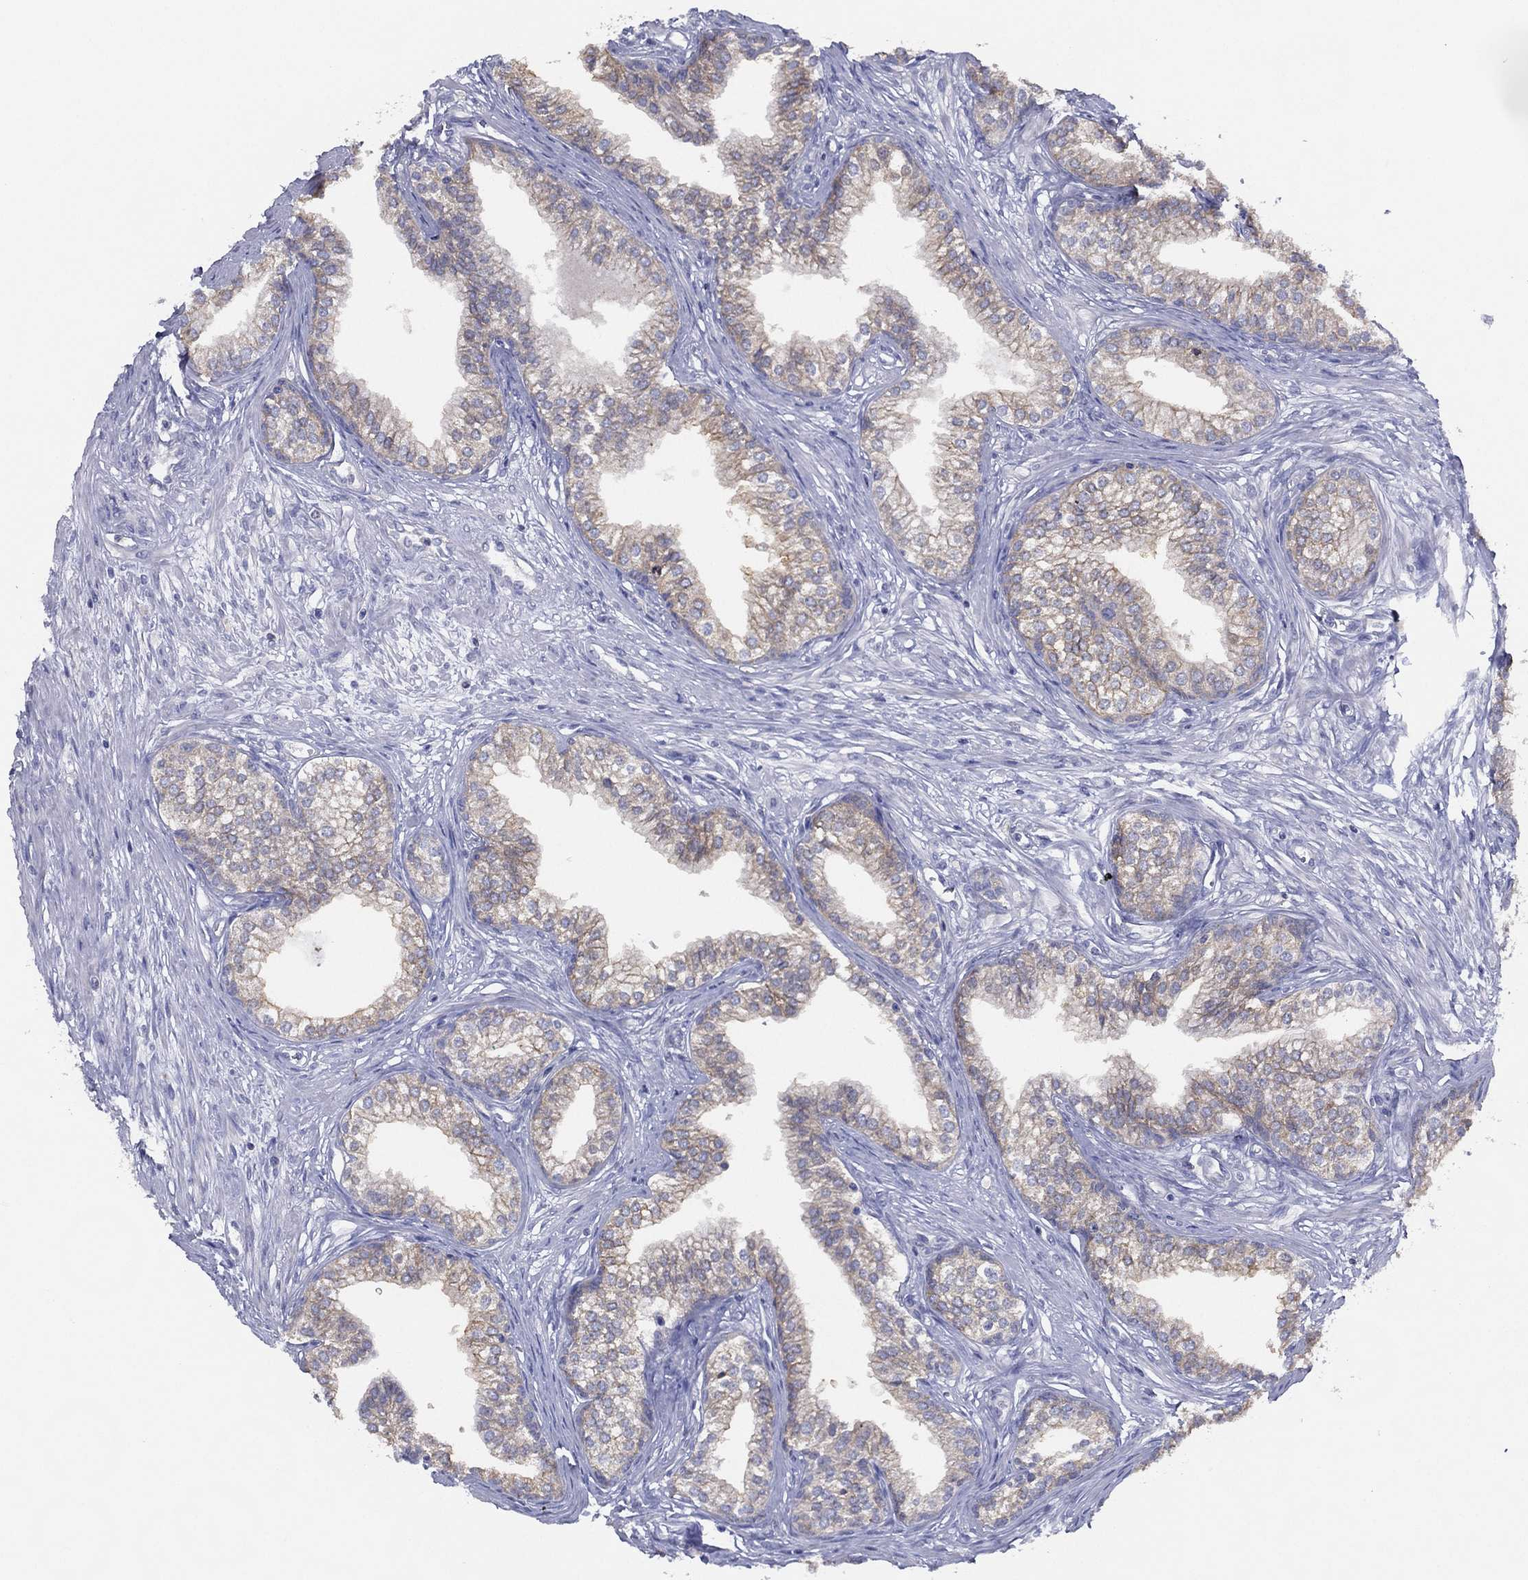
{"staining": {"intensity": "weak", "quantity": "<25%", "location": "cytoplasmic/membranous"}, "tissue": "prostate", "cell_type": "Glandular cells", "image_type": "normal", "snomed": [{"axis": "morphology", "description": "Normal tissue, NOS"}, {"axis": "topography", "description": "Prostate"}], "caption": "Prostate stained for a protein using immunohistochemistry (IHC) displays no staining glandular cells.", "gene": "ZNF223", "patient": {"sex": "male", "age": 65}}